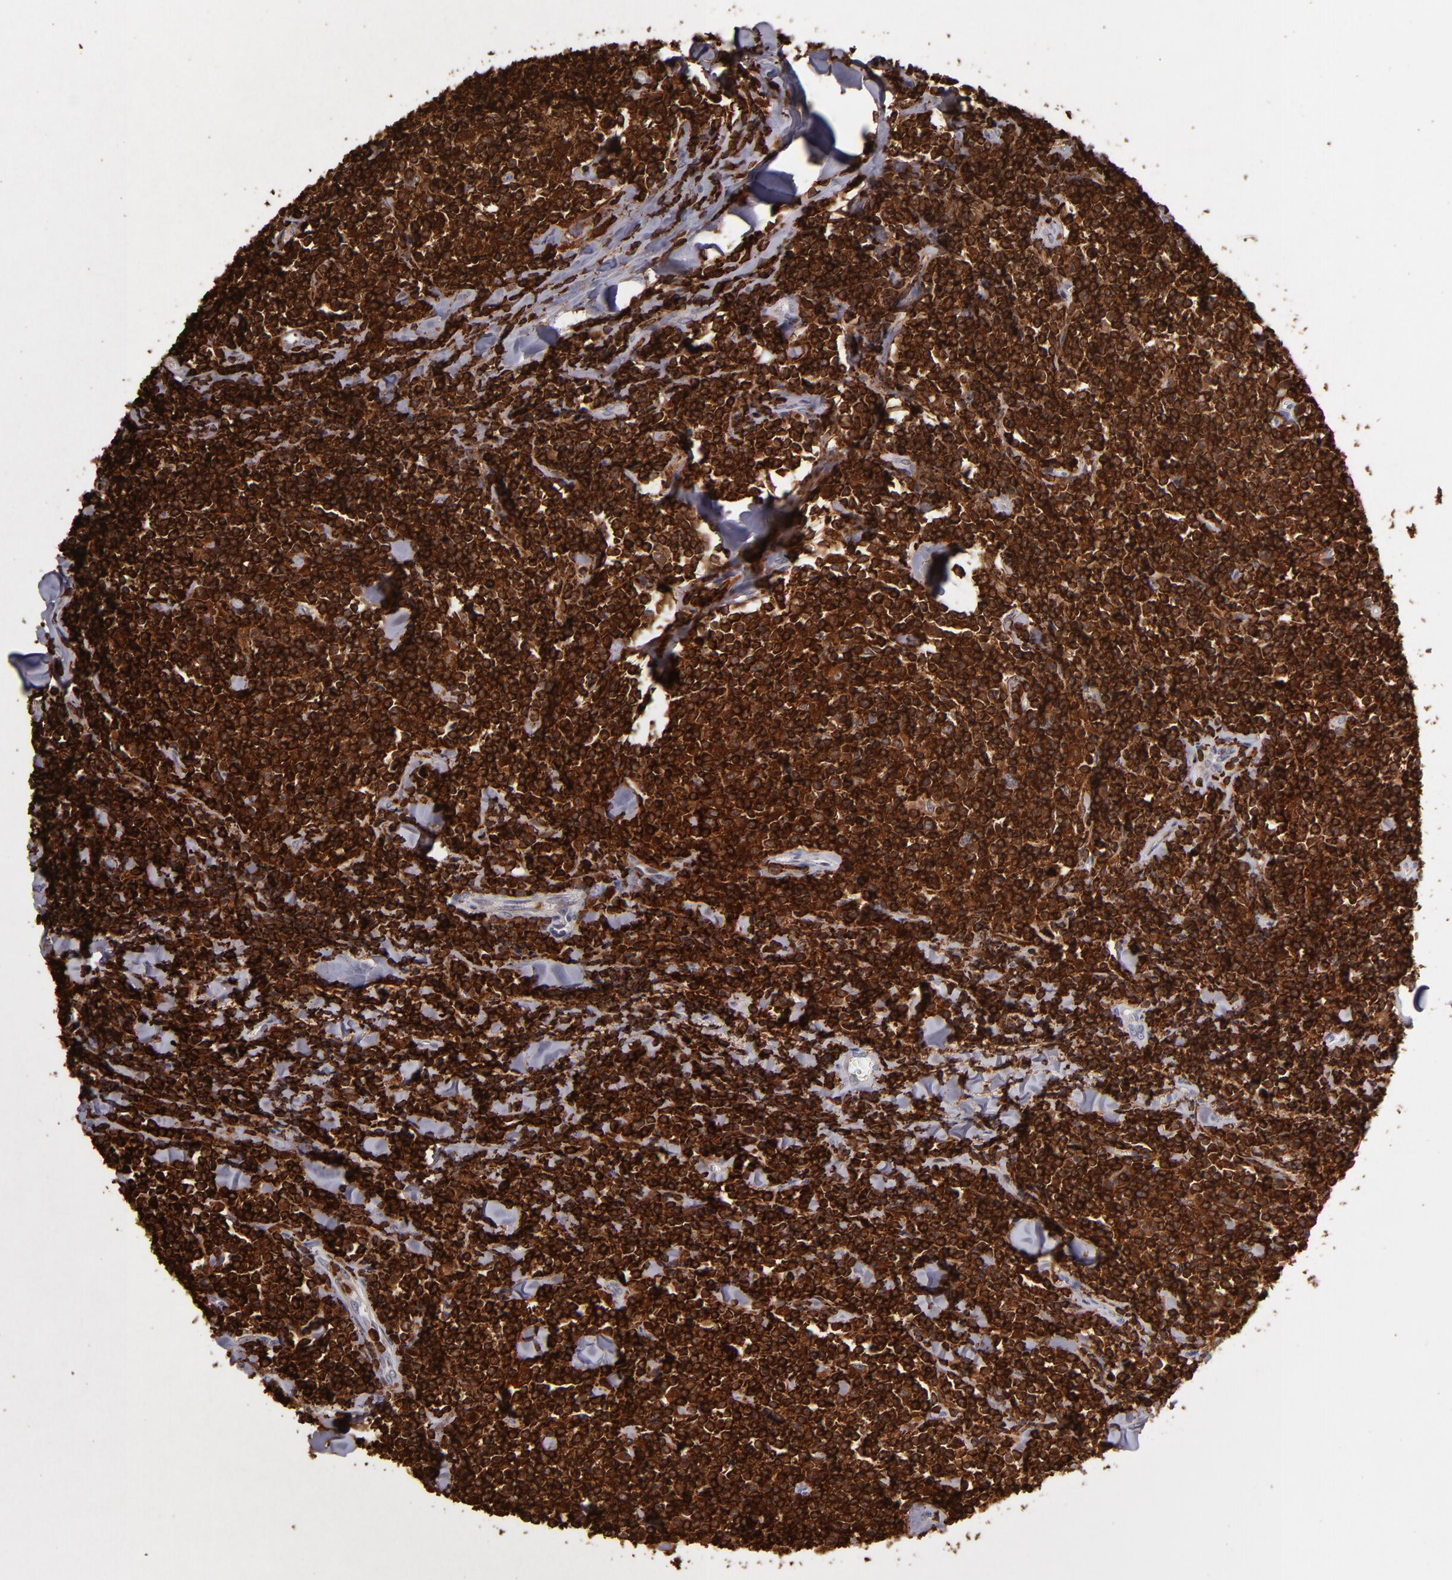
{"staining": {"intensity": "strong", "quantity": ">75%", "location": "cytoplasmic/membranous"}, "tissue": "lymphoma", "cell_type": "Tumor cells", "image_type": "cancer", "snomed": [{"axis": "morphology", "description": "Malignant lymphoma, non-Hodgkin's type, Low grade"}, {"axis": "topography", "description": "Soft tissue"}], "caption": "Immunohistochemistry (DAB) staining of low-grade malignant lymphoma, non-Hodgkin's type displays strong cytoplasmic/membranous protein positivity in approximately >75% of tumor cells.", "gene": "WAS", "patient": {"sex": "male", "age": 92}}